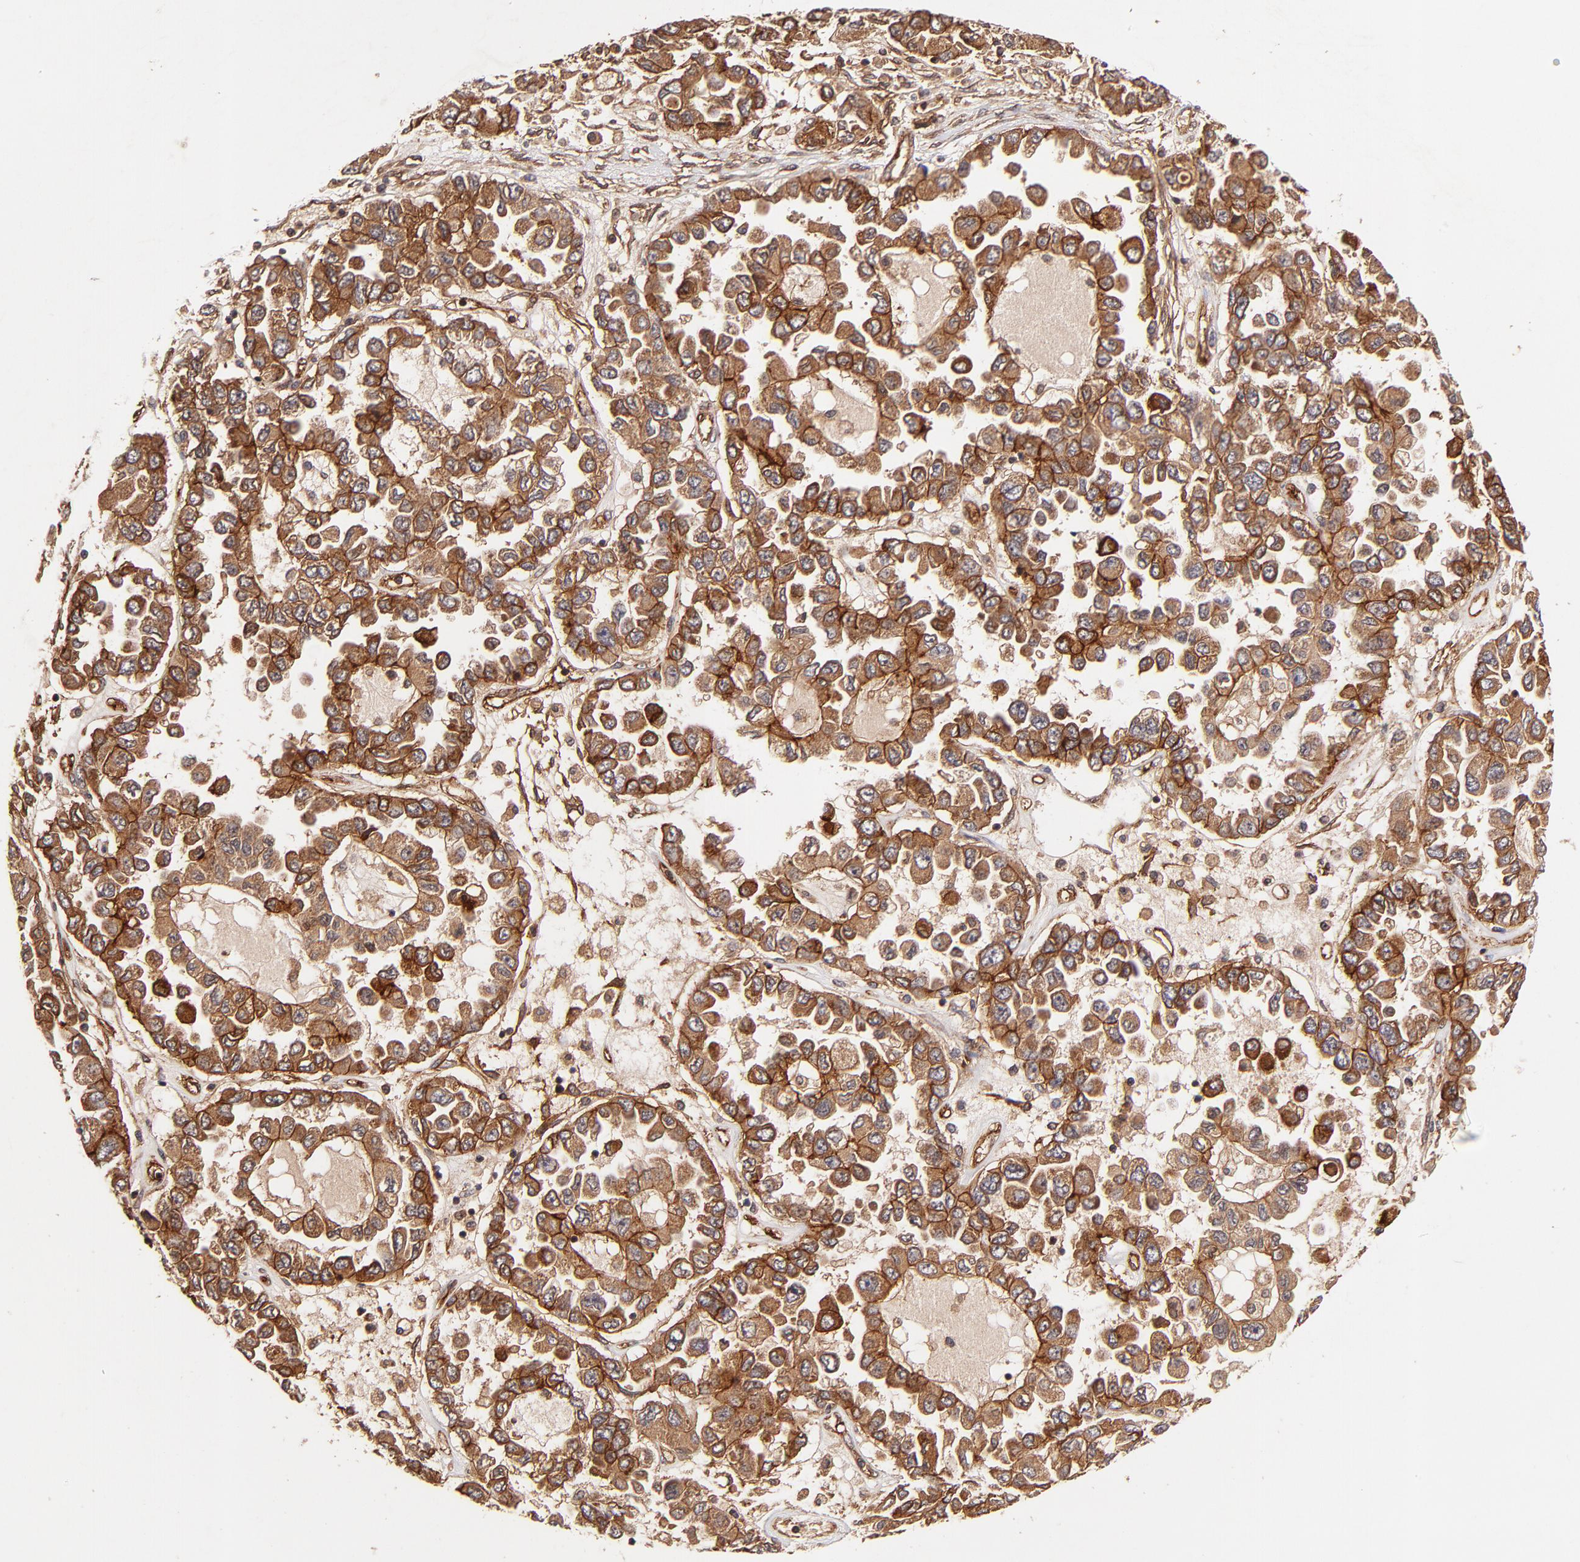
{"staining": {"intensity": "strong", "quantity": ">75%", "location": "cytoplasmic/membranous"}, "tissue": "ovarian cancer", "cell_type": "Tumor cells", "image_type": "cancer", "snomed": [{"axis": "morphology", "description": "Cystadenocarcinoma, serous, NOS"}, {"axis": "topography", "description": "Ovary"}], "caption": "Human ovarian serous cystadenocarcinoma stained with a protein marker demonstrates strong staining in tumor cells.", "gene": "ITGB1", "patient": {"sex": "female", "age": 84}}